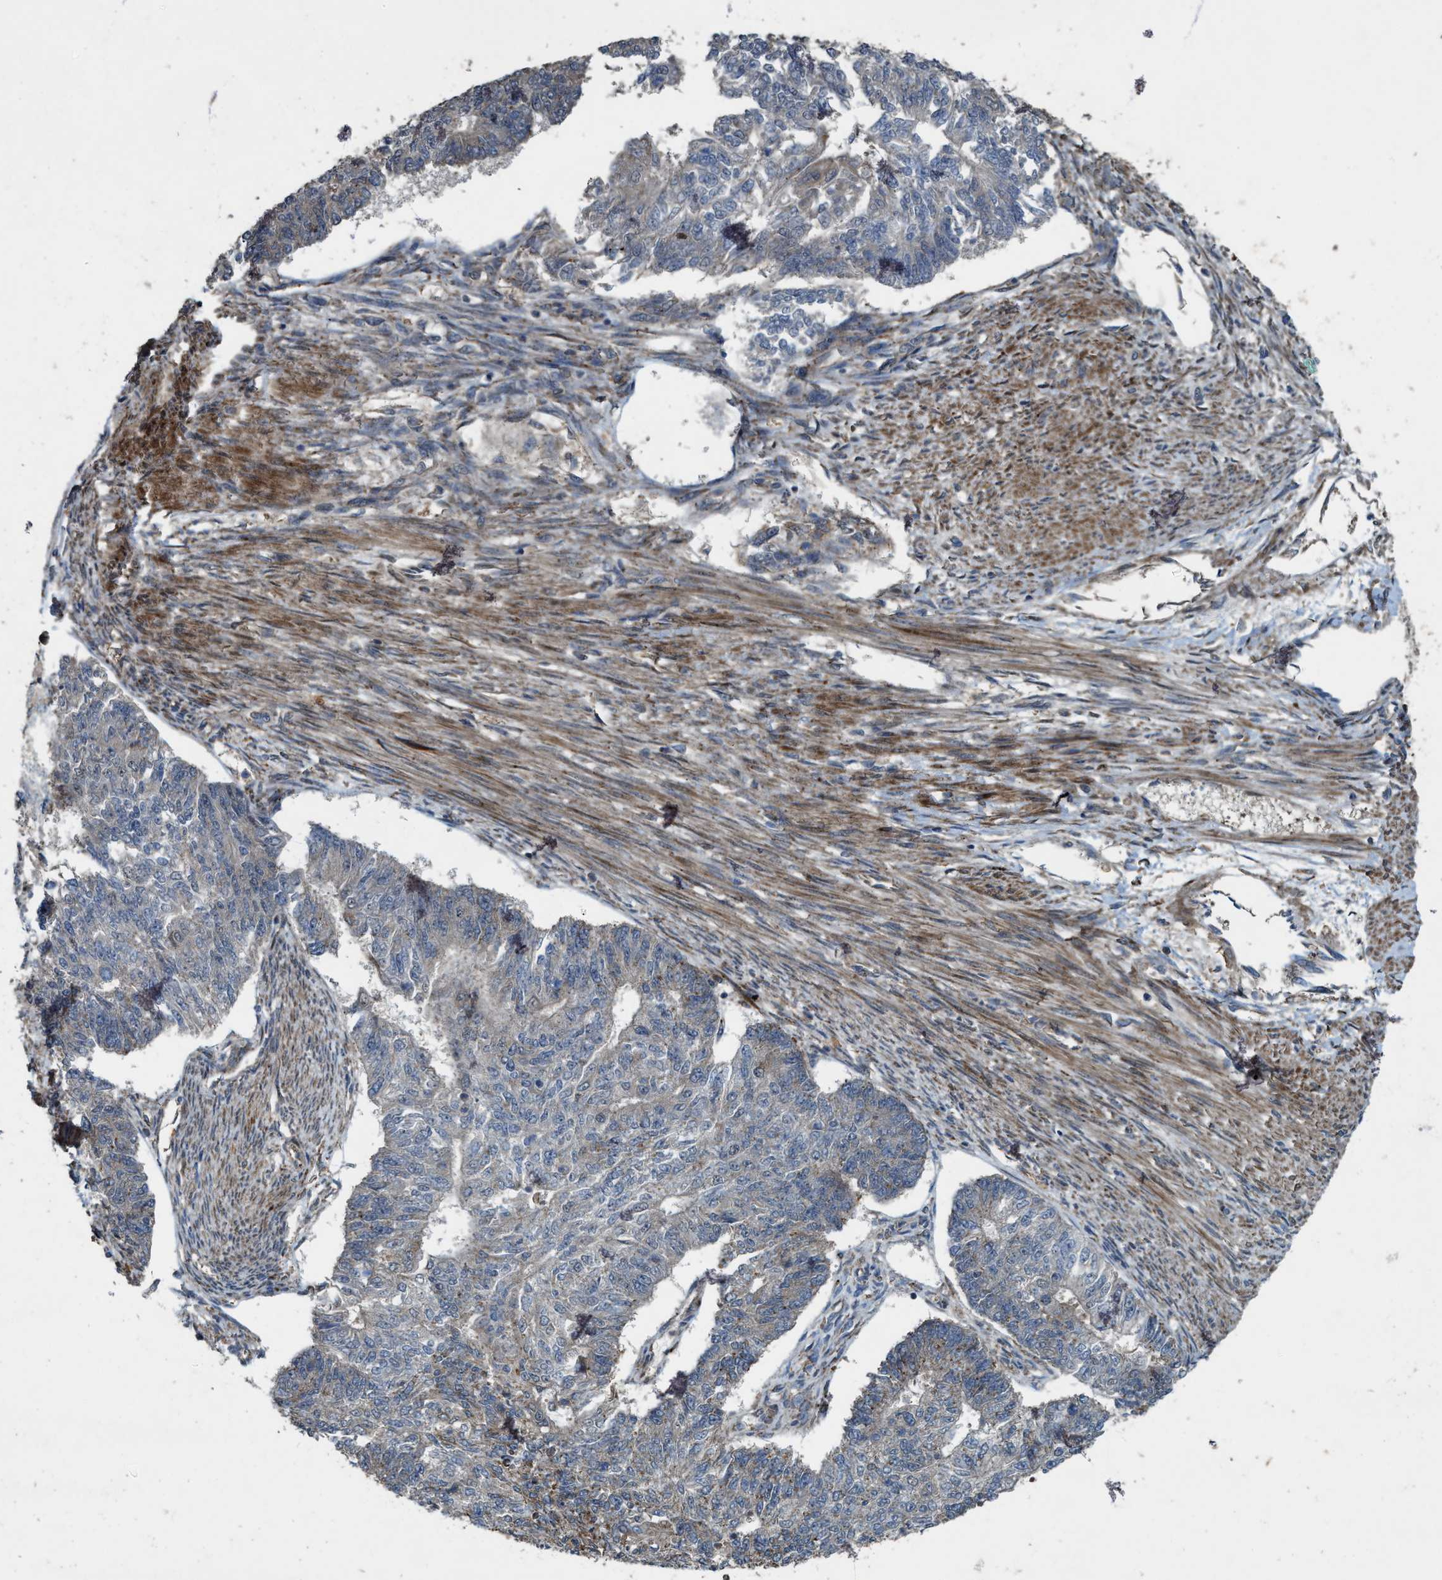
{"staining": {"intensity": "weak", "quantity": "<25%", "location": "cytoplasmic/membranous"}, "tissue": "endometrial cancer", "cell_type": "Tumor cells", "image_type": "cancer", "snomed": [{"axis": "morphology", "description": "Adenocarcinoma, NOS"}, {"axis": "topography", "description": "Endometrium"}], "caption": "Immunohistochemical staining of human adenocarcinoma (endometrial) reveals no significant positivity in tumor cells.", "gene": "LRRC72", "patient": {"sex": "female", "age": 32}}